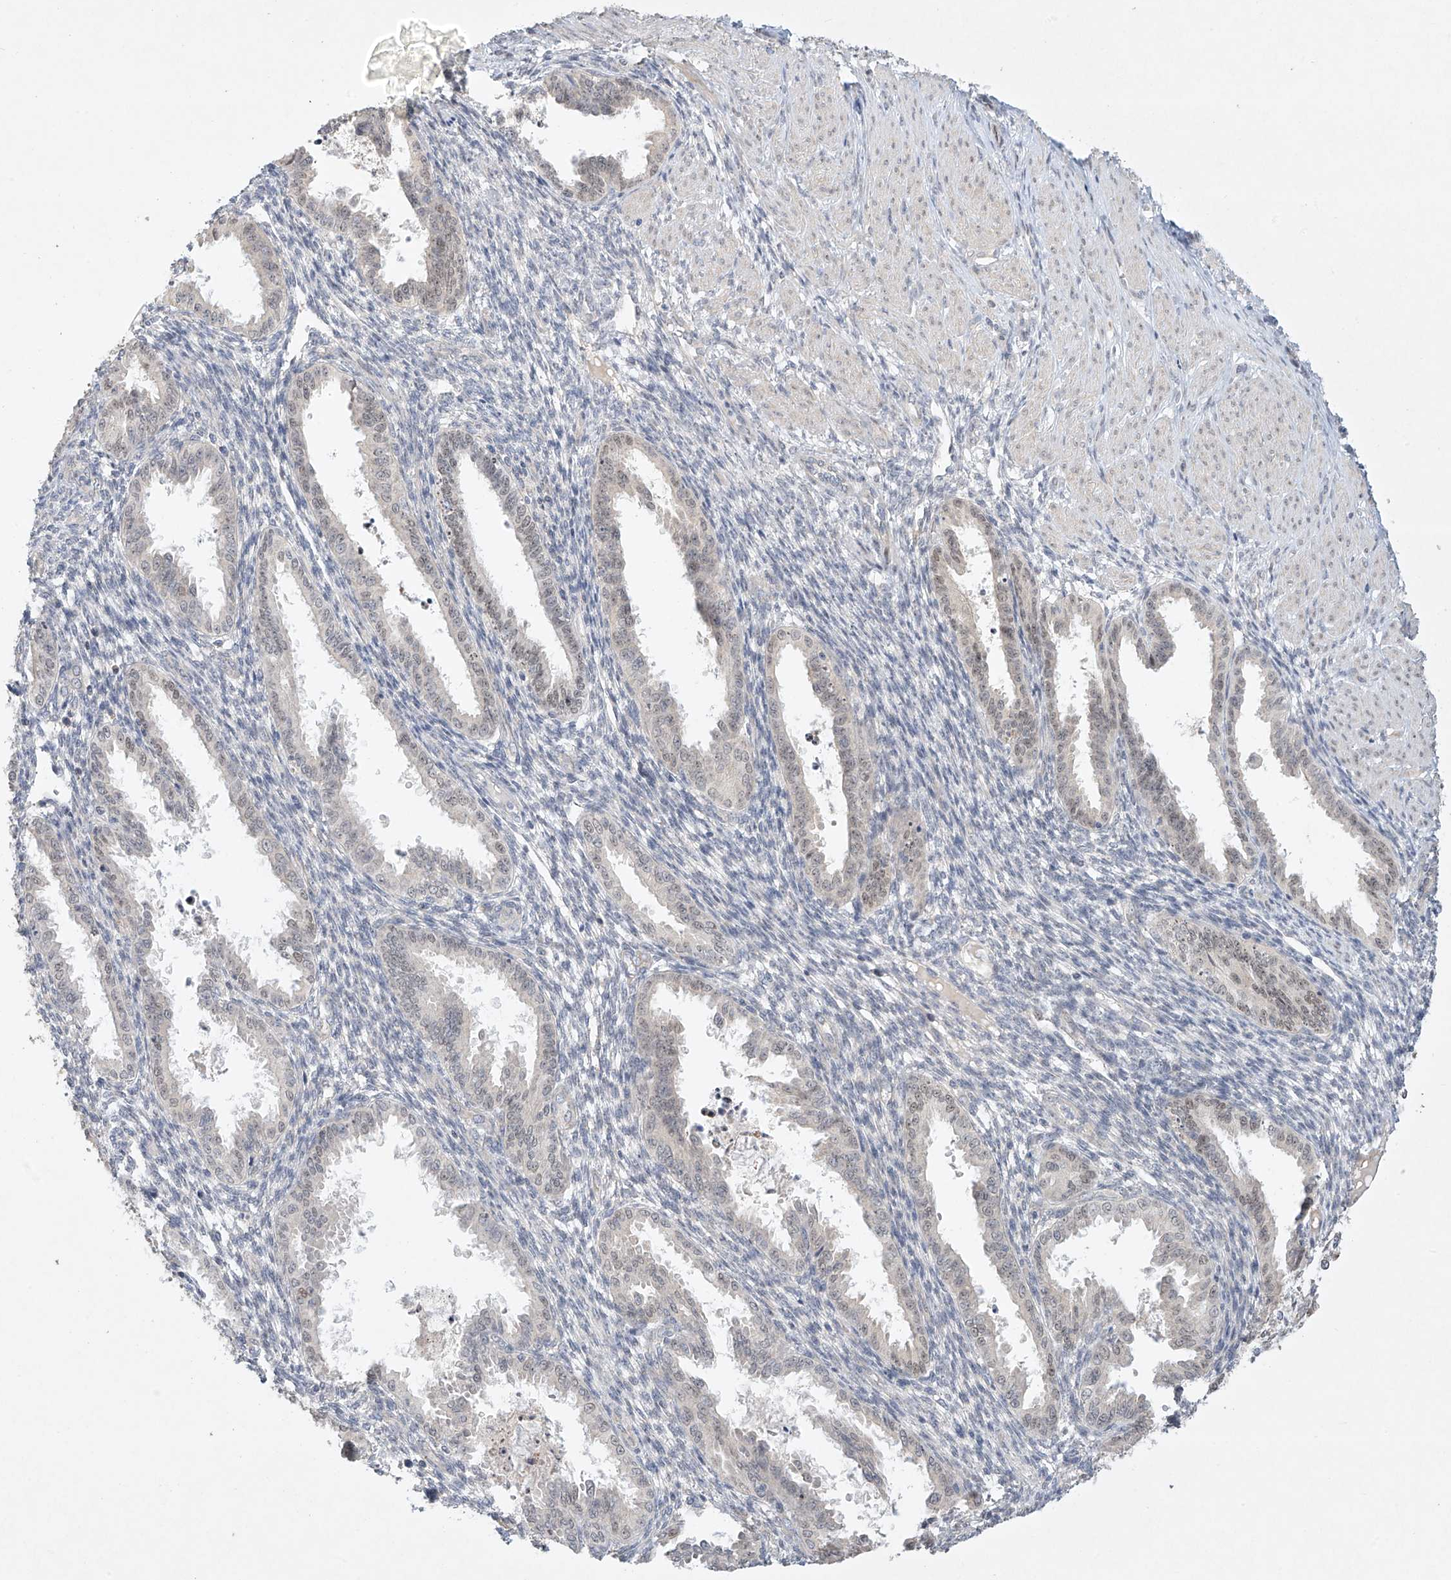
{"staining": {"intensity": "negative", "quantity": "none", "location": "none"}, "tissue": "endometrium", "cell_type": "Cells in endometrial stroma", "image_type": "normal", "snomed": [{"axis": "morphology", "description": "Normal tissue, NOS"}, {"axis": "topography", "description": "Endometrium"}], "caption": "Protein analysis of benign endometrium exhibits no significant staining in cells in endometrial stroma. The staining was performed using DAB to visualize the protein expression in brown, while the nuclei were stained in blue with hematoxylin (Magnification: 20x).", "gene": "TASP1", "patient": {"sex": "female", "age": 33}}